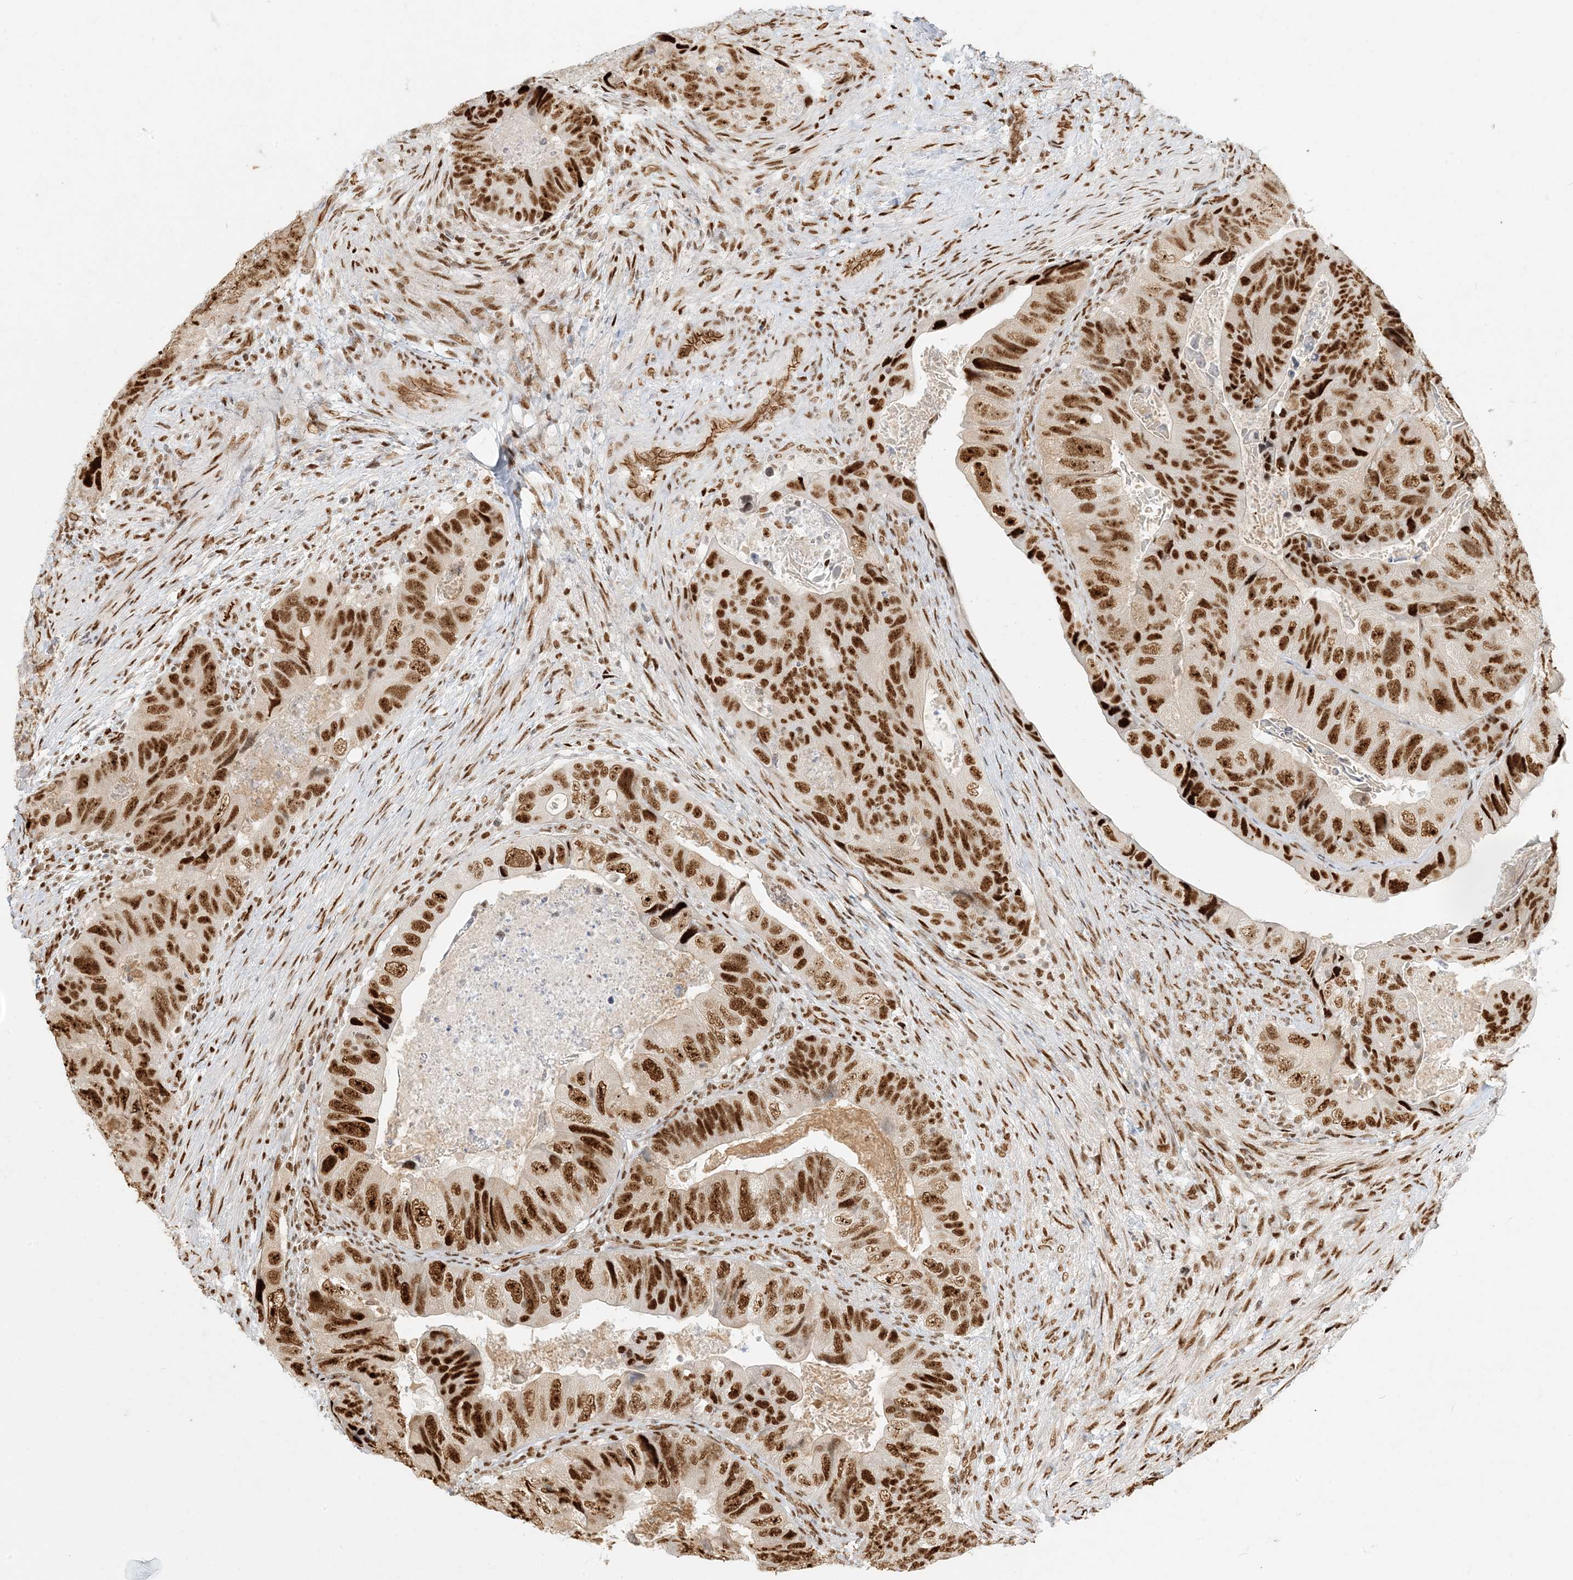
{"staining": {"intensity": "strong", "quantity": ">75%", "location": "nuclear"}, "tissue": "colorectal cancer", "cell_type": "Tumor cells", "image_type": "cancer", "snomed": [{"axis": "morphology", "description": "Adenocarcinoma, NOS"}, {"axis": "topography", "description": "Rectum"}], "caption": "Colorectal cancer (adenocarcinoma) stained for a protein (brown) demonstrates strong nuclear positive positivity in about >75% of tumor cells.", "gene": "CKS2", "patient": {"sex": "male", "age": 63}}